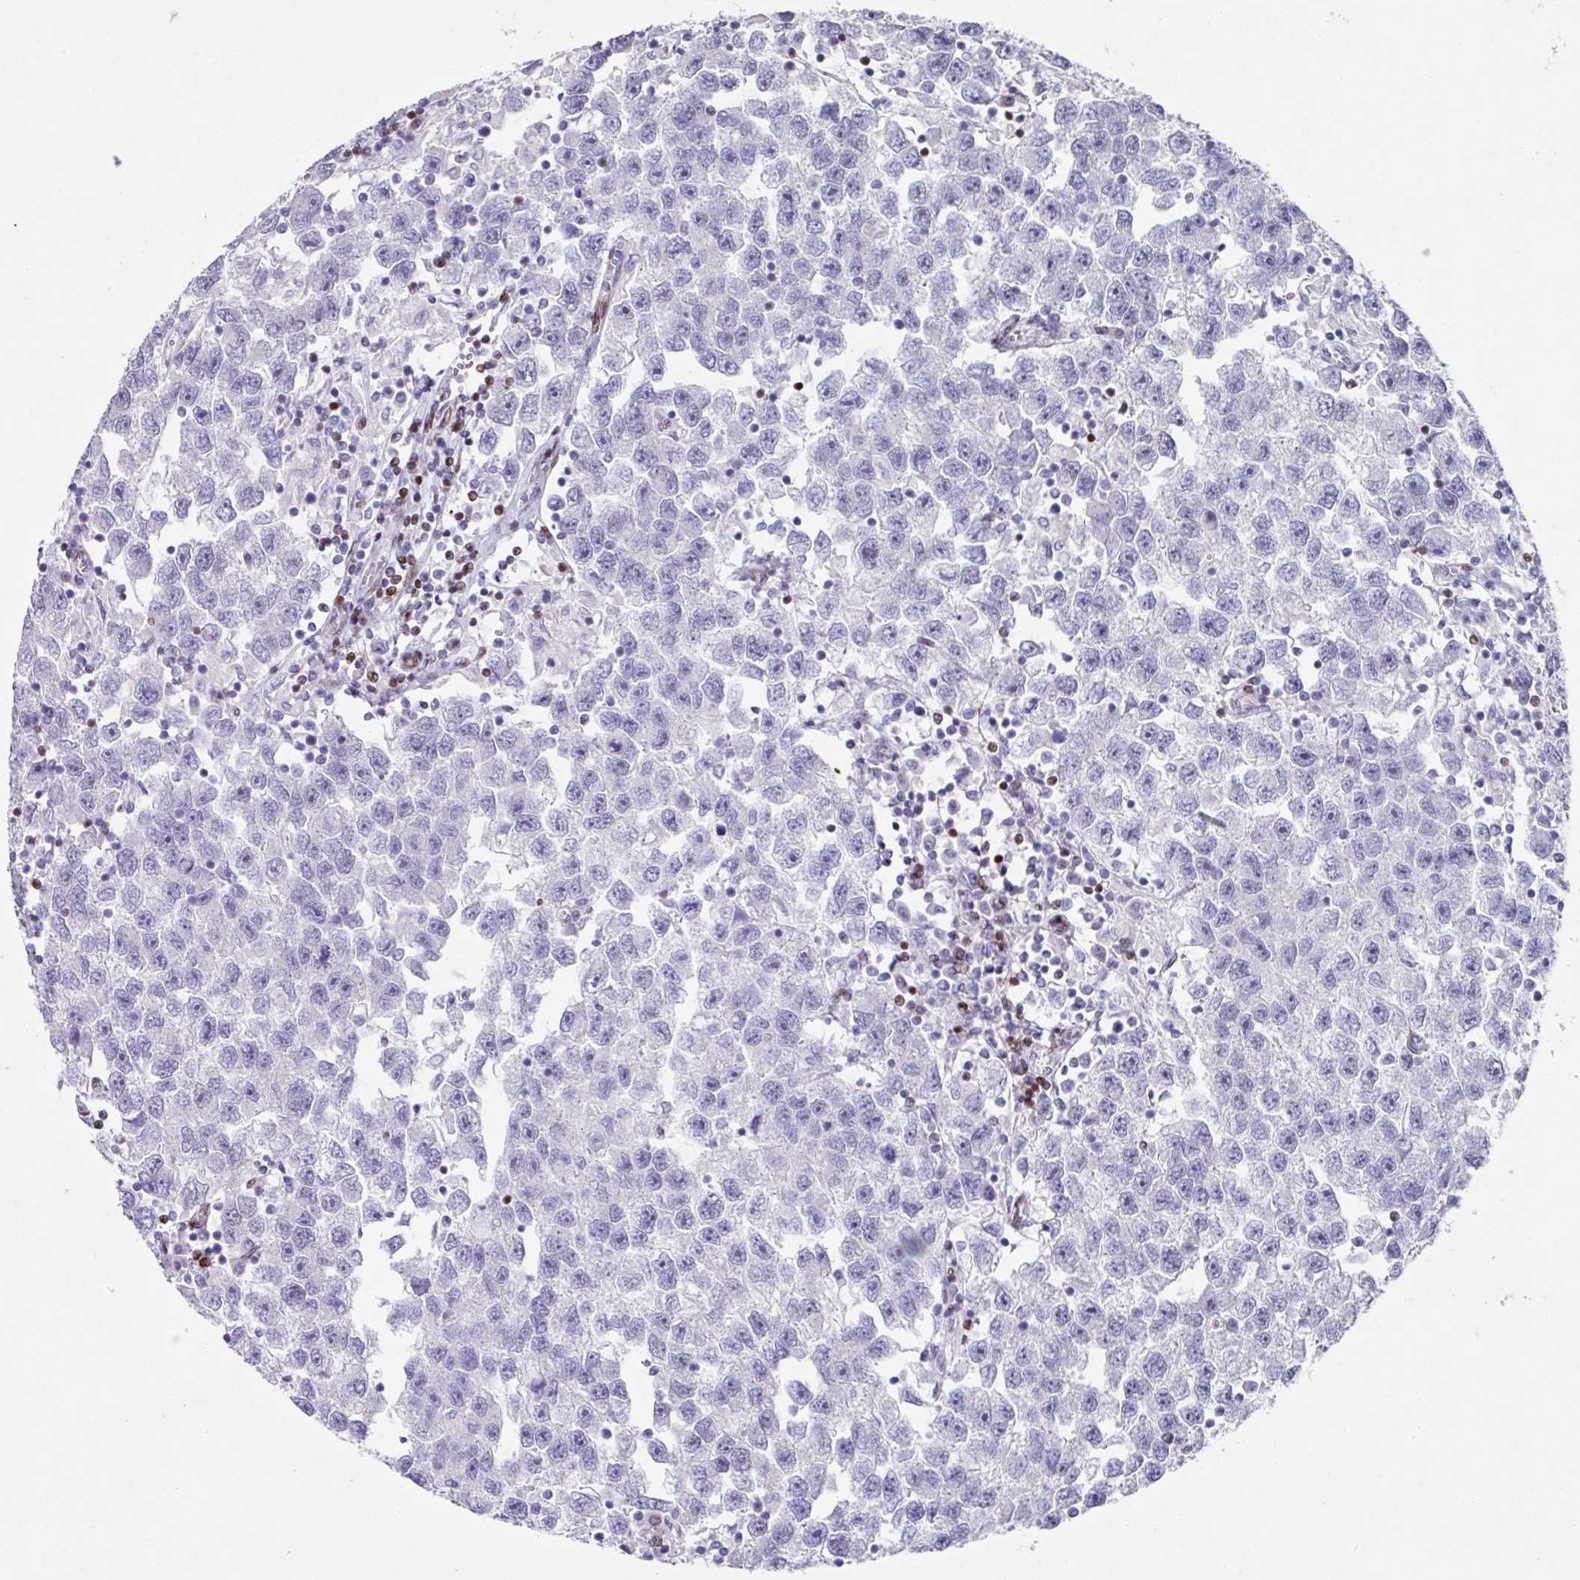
{"staining": {"intensity": "negative", "quantity": "none", "location": "none"}, "tissue": "testis cancer", "cell_type": "Tumor cells", "image_type": "cancer", "snomed": [{"axis": "morphology", "description": "Seminoma, NOS"}, {"axis": "topography", "description": "Testis"}], "caption": "Photomicrograph shows no significant protein positivity in tumor cells of testis cancer (seminoma).", "gene": "TCF3", "patient": {"sex": "male", "age": 26}}